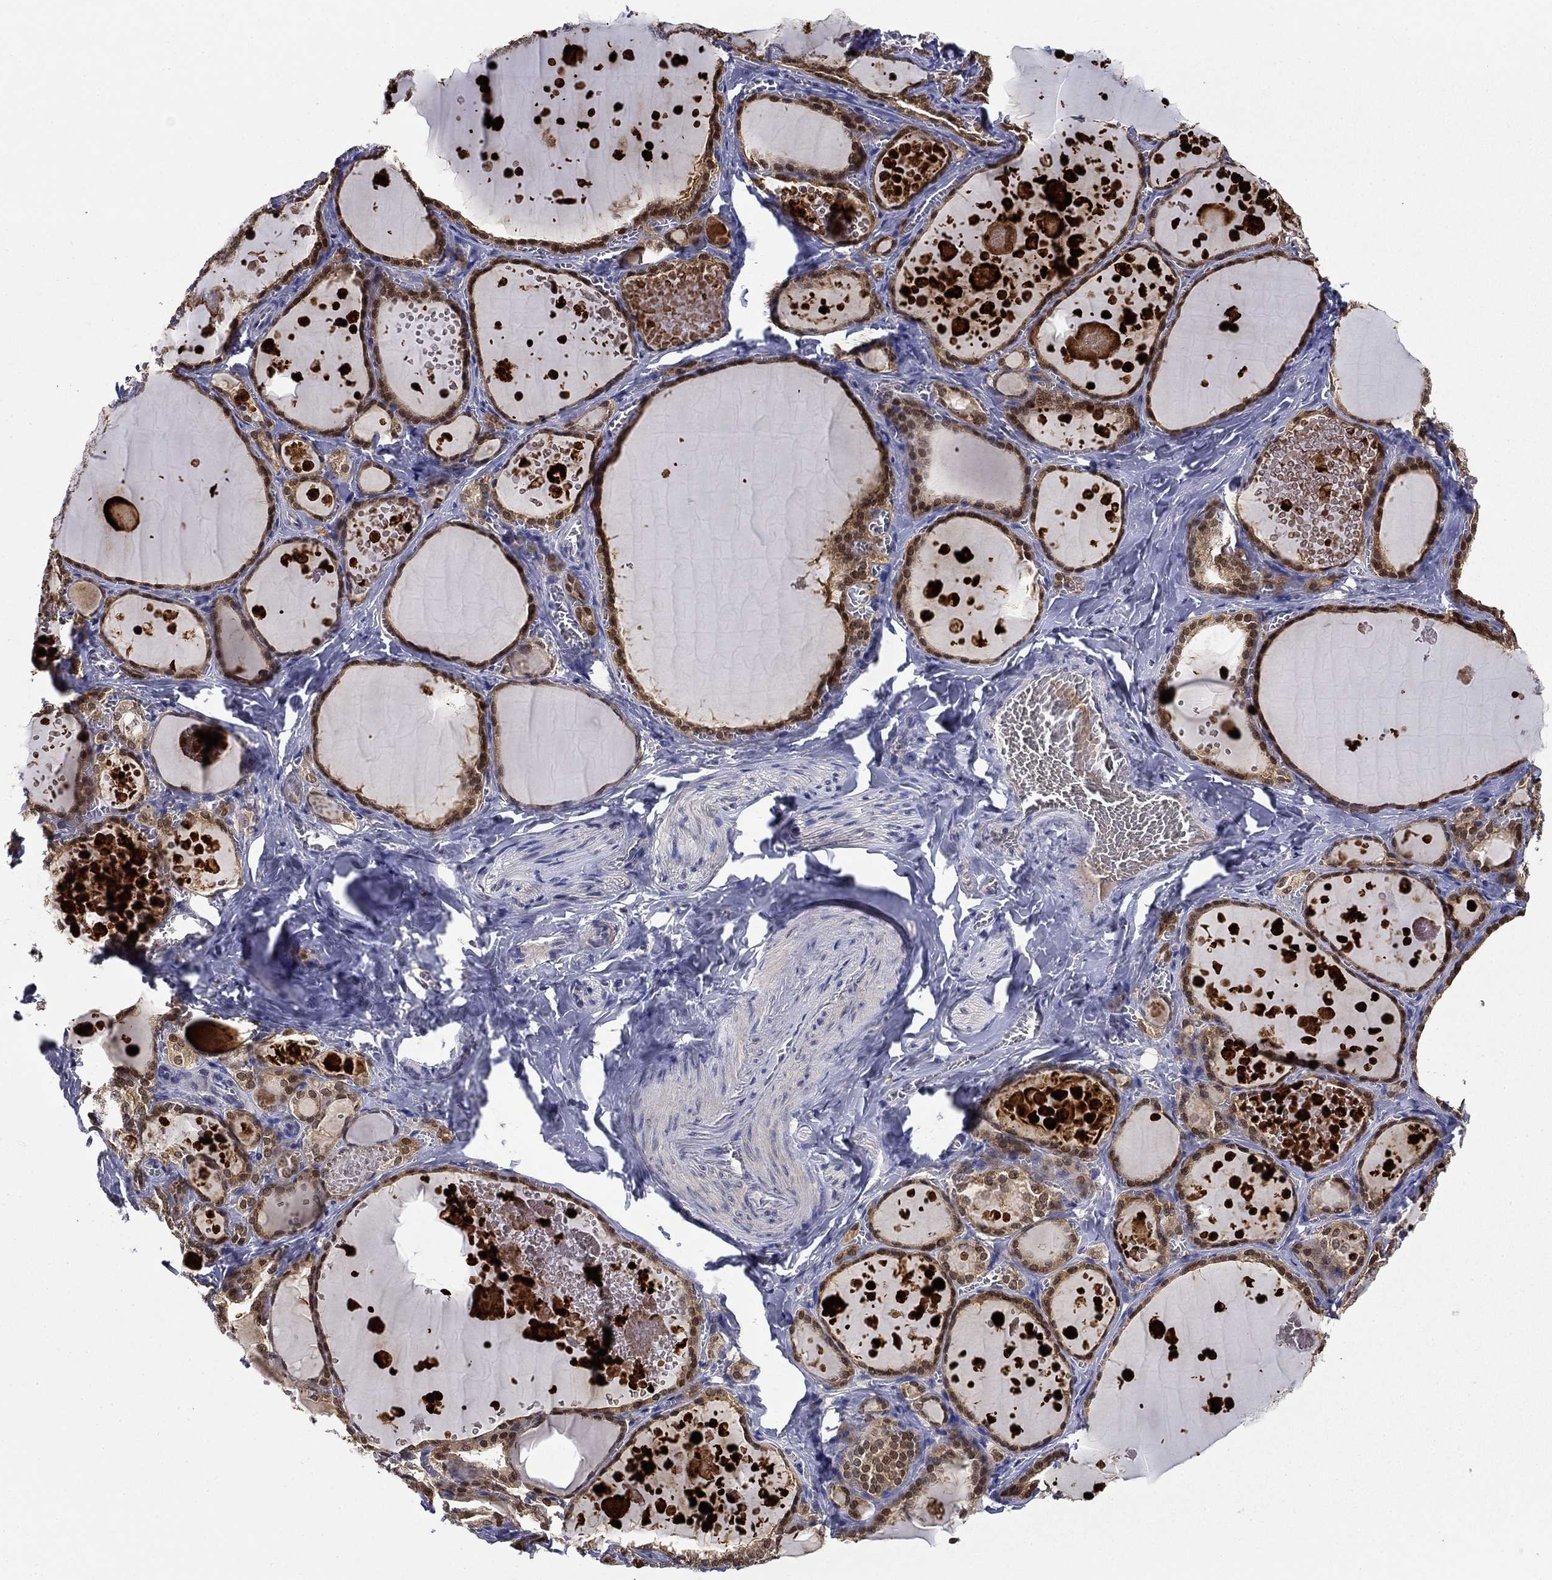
{"staining": {"intensity": "moderate", "quantity": "25%-75%", "location": "cytoplasmic/membranous,nuclear"}, "tissue": "thyroid gland", "cell_type": "Glandular cells", "image_type": "normal", "snomed": [{"axis": "morphology", "description": "Normal tissue, NOS"}, {"axis": "topography", "description": "Thyroid gland"}], "caption": "Protein staining of unremarkable thyroid gland reveals moderate cytoplasmic/membranous,nuclear positivity in approximately 25%-75% of glandular cells.", "gene": "DDTL", "patient": {"sex": "female", "age": 56}}